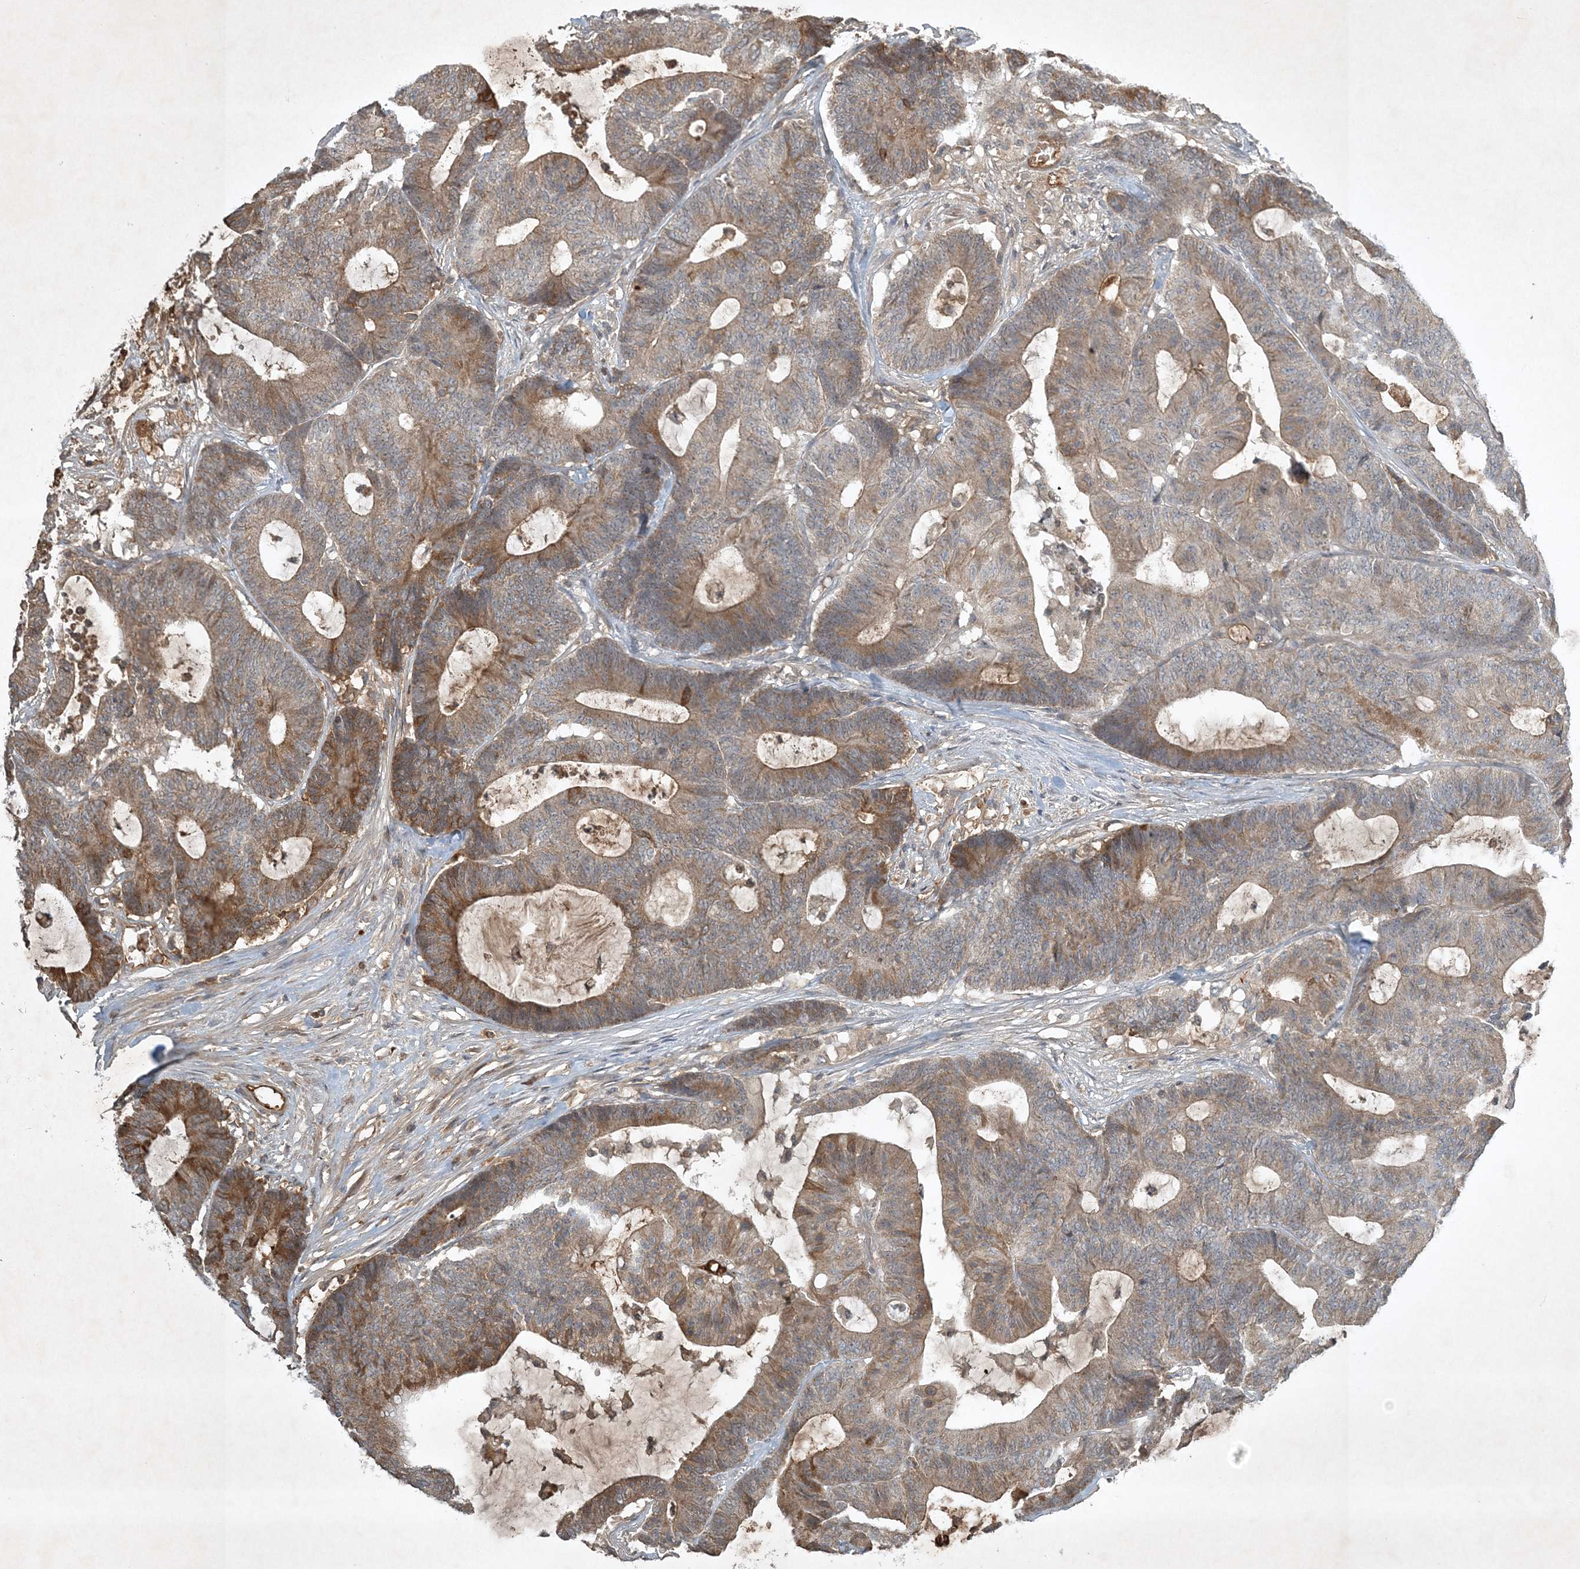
{"staining": {"intensity": "moderate", "quantity": ">75%", "location": "cytoplasmic/membranous"}, "tissue": "colorectal cancer", "cell_type": "Tumor cells", "image_type": "cancer", "snomed": [{"axis": "morphology", "description": "Adenocarcinoma, NOS"}, {"axis": "topography", "description": "Colon"}], "caption": "High-power microscopy captured an immunohistochemistry micrograph of colorectal cancer, revealing moderate cytoplasmic/membranous expression in approximately >75% of tumor cells. The staining was performed using DAB (3,3'-diaminobenzidine), with brown indicating positive protein expression. Nuclei are stained blue with hematoxylin.", "gene": "TNFAIP6", "patient": {"sex": "female", "age": 84}}